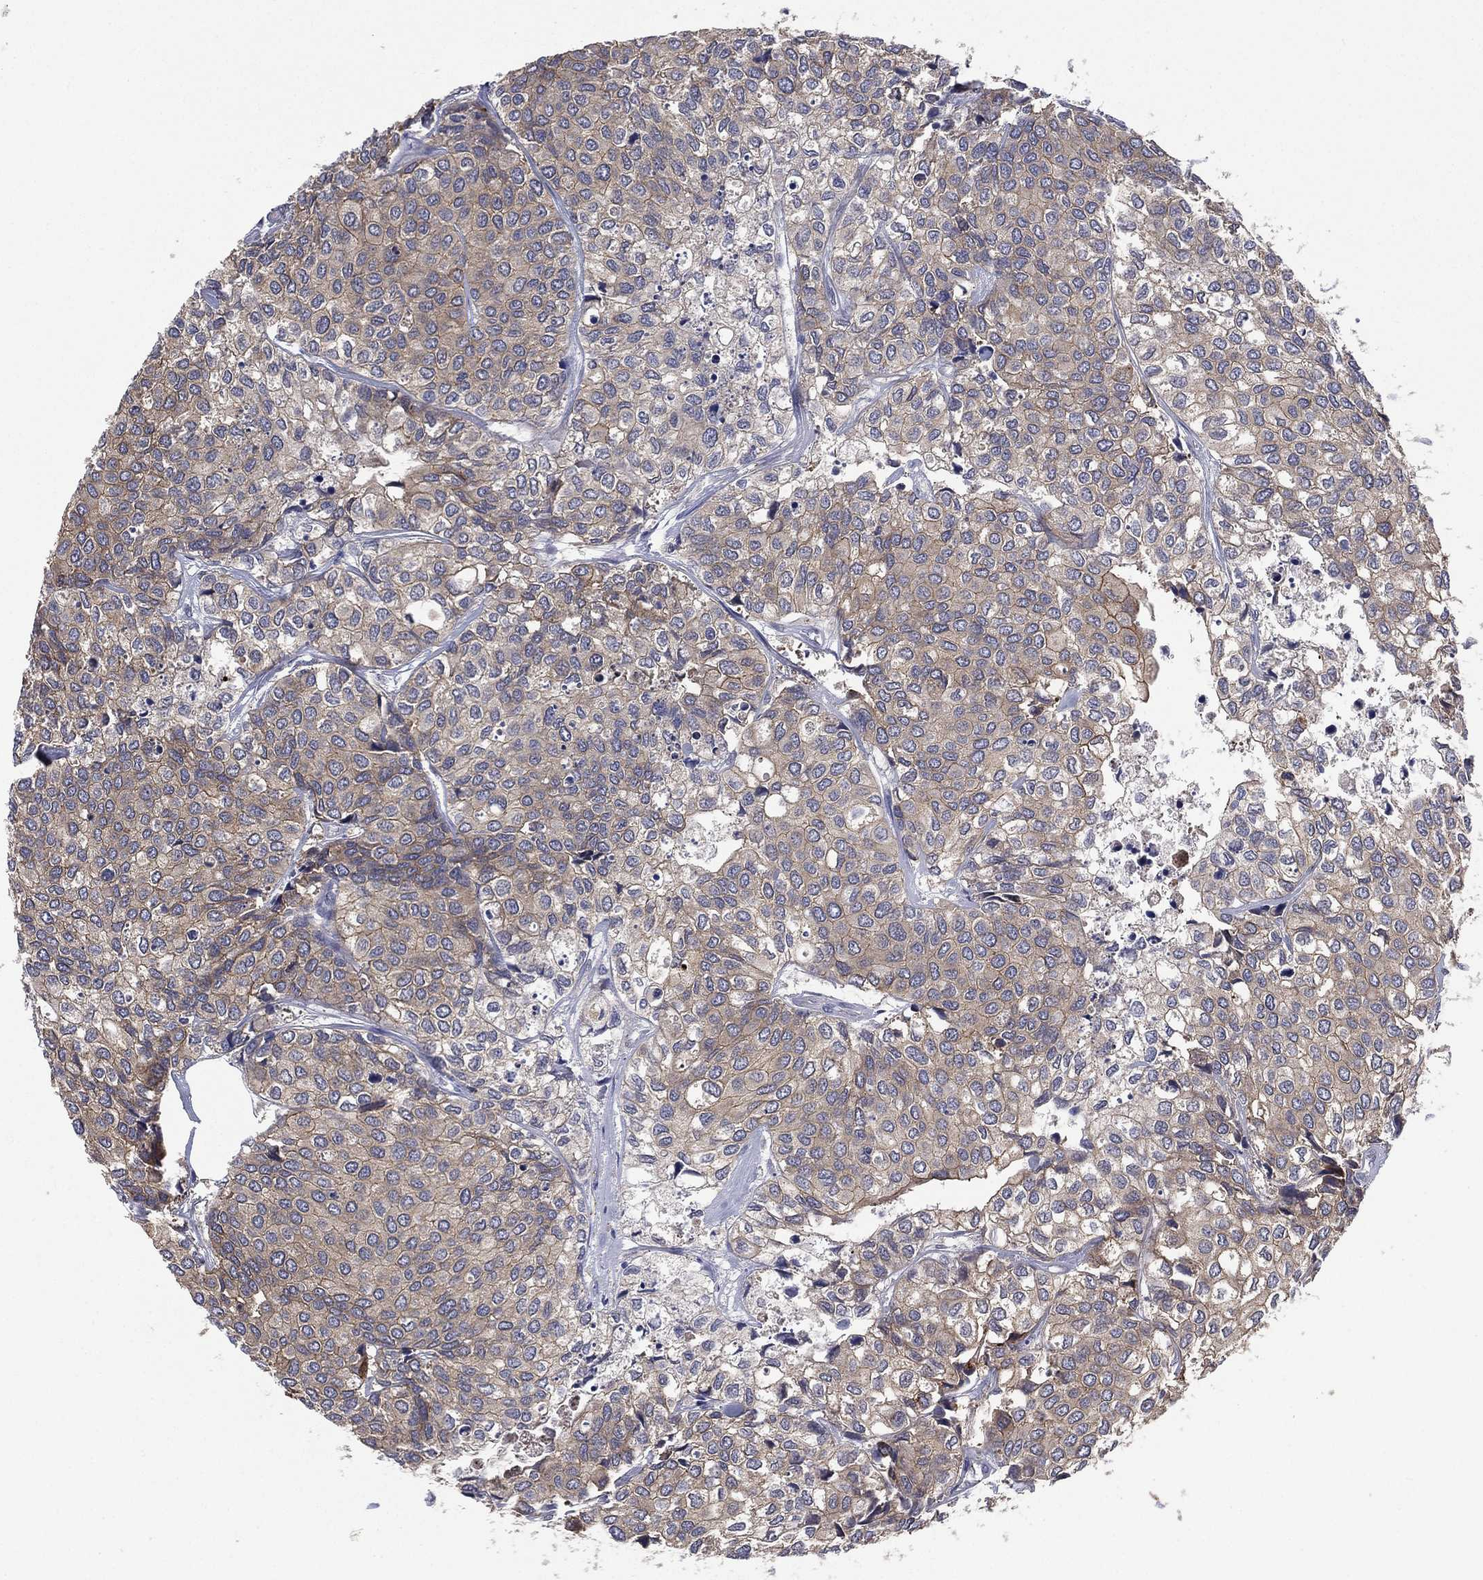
{"staining": {"intensity": "weak", "quantity": "<25%", "location": "cytoplasmic/membranous"}, "tissue": "urothelial cancer", "cell_type": "Tumor cells", "image_type": "cancer", "snomed": [{"axis": "morphology", "description": "Urothelial carcinoma, High grade"}, {"axis": "topography", "description": "Urinary bladder"}], "caption": "Tumor cells are negative for brown protein staining in urothelial cancer.", "gene": "MPP7", "patient": {"sex": "male", "age": 73}}